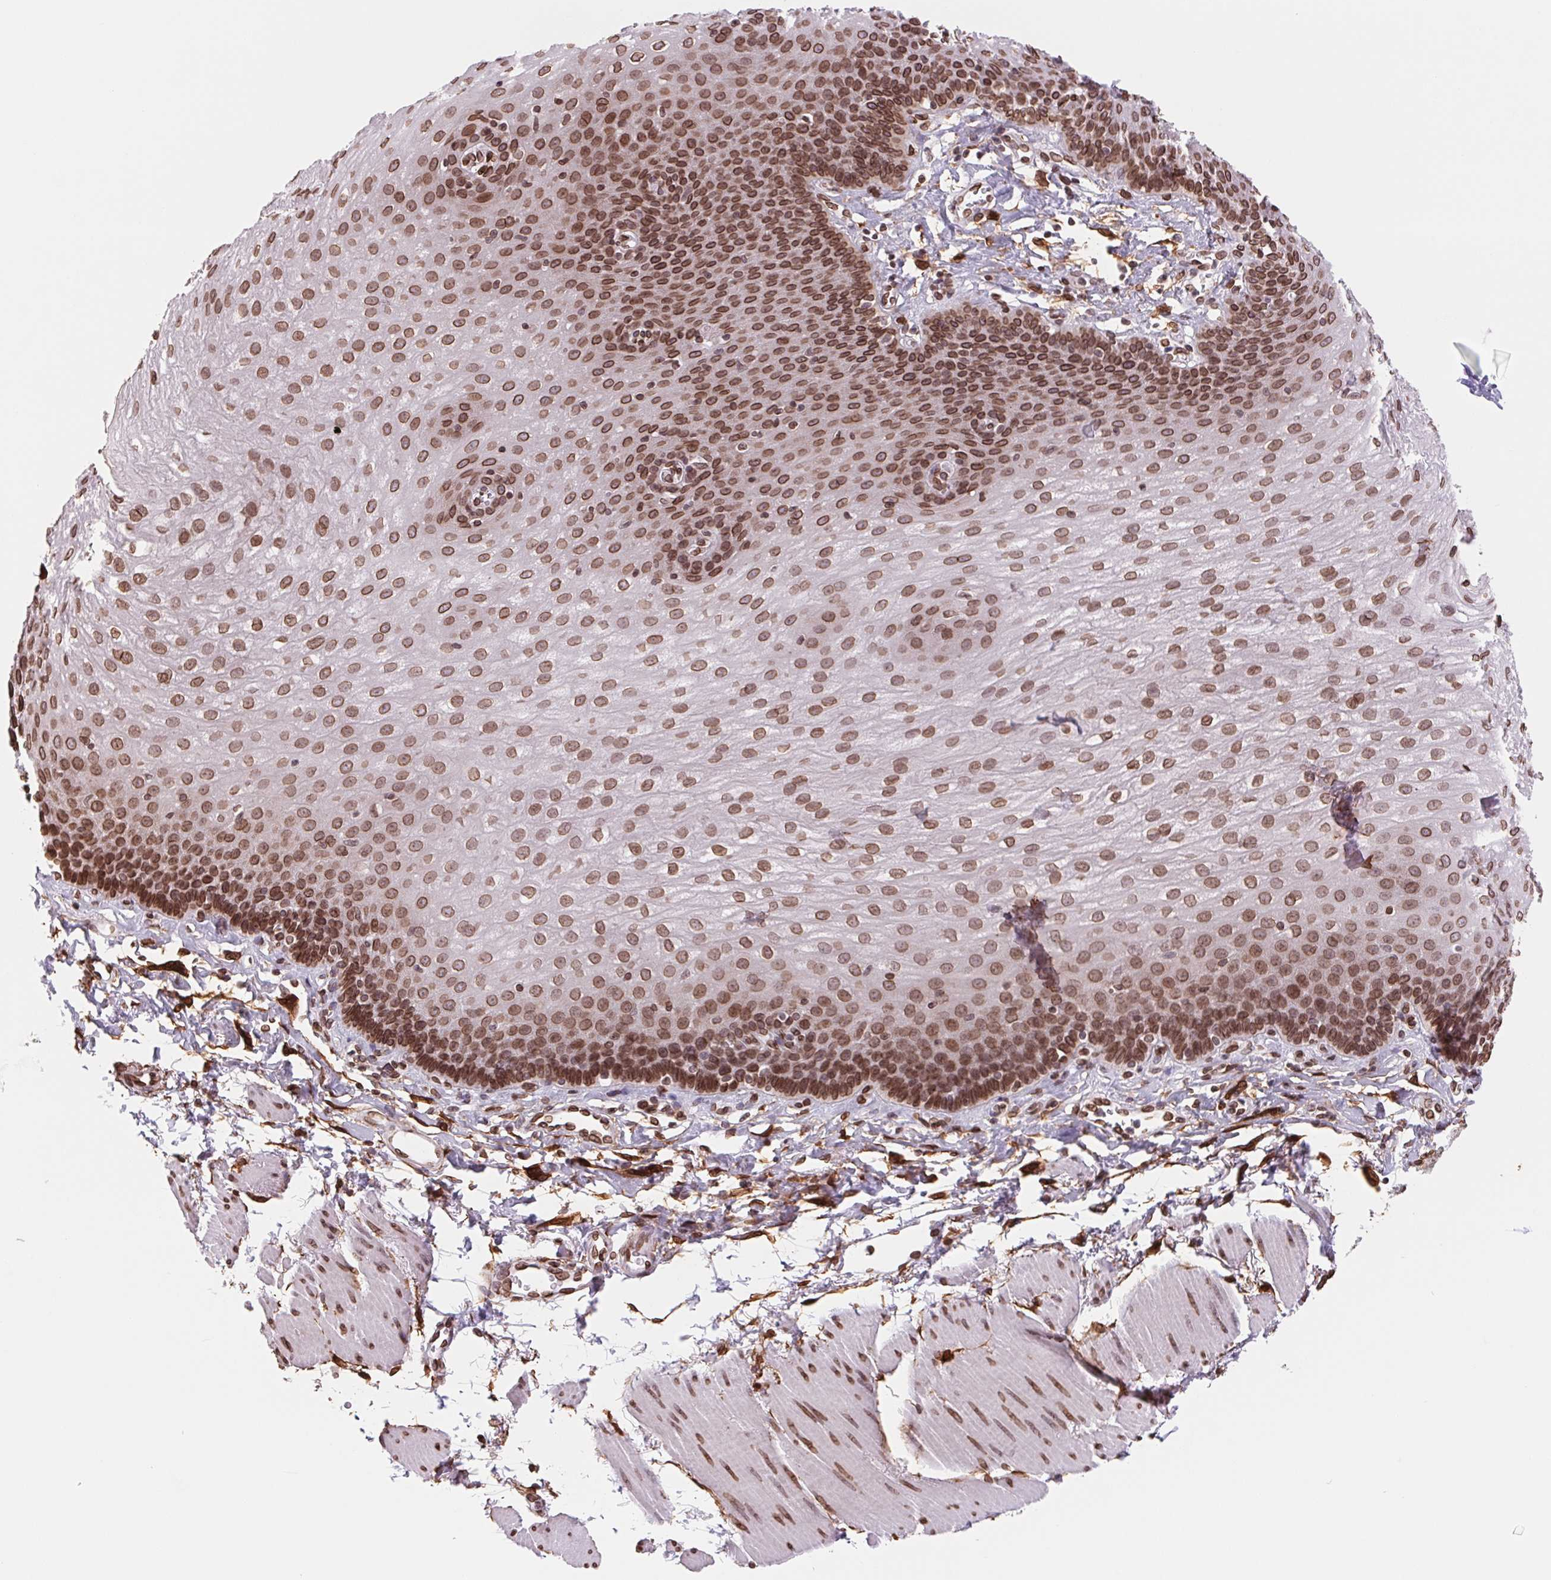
{"staining": {"intensity": "strong", "quantity": ">75%", "location": "cytoplasmic/membranous,nuclear"}, "tissue": "esophagus", "cell_type": "Squamous epithelial cells", "image_type": "normal", "snomed": [{"axis": "morphology", "description": "Normal tissue, NOS"}, {"axis": "topography", "description": "Esophagus"}], "caption": "A photomicrograph showing strong cytoplasmic/membranous,nuclear staining in about >75% of squamous epithelial cells in unremarkable esophagus, as visualized by brown immunohistochemical staining.", "gene": "LMNB2", "patient": {"sex": "female", "age": 81}}